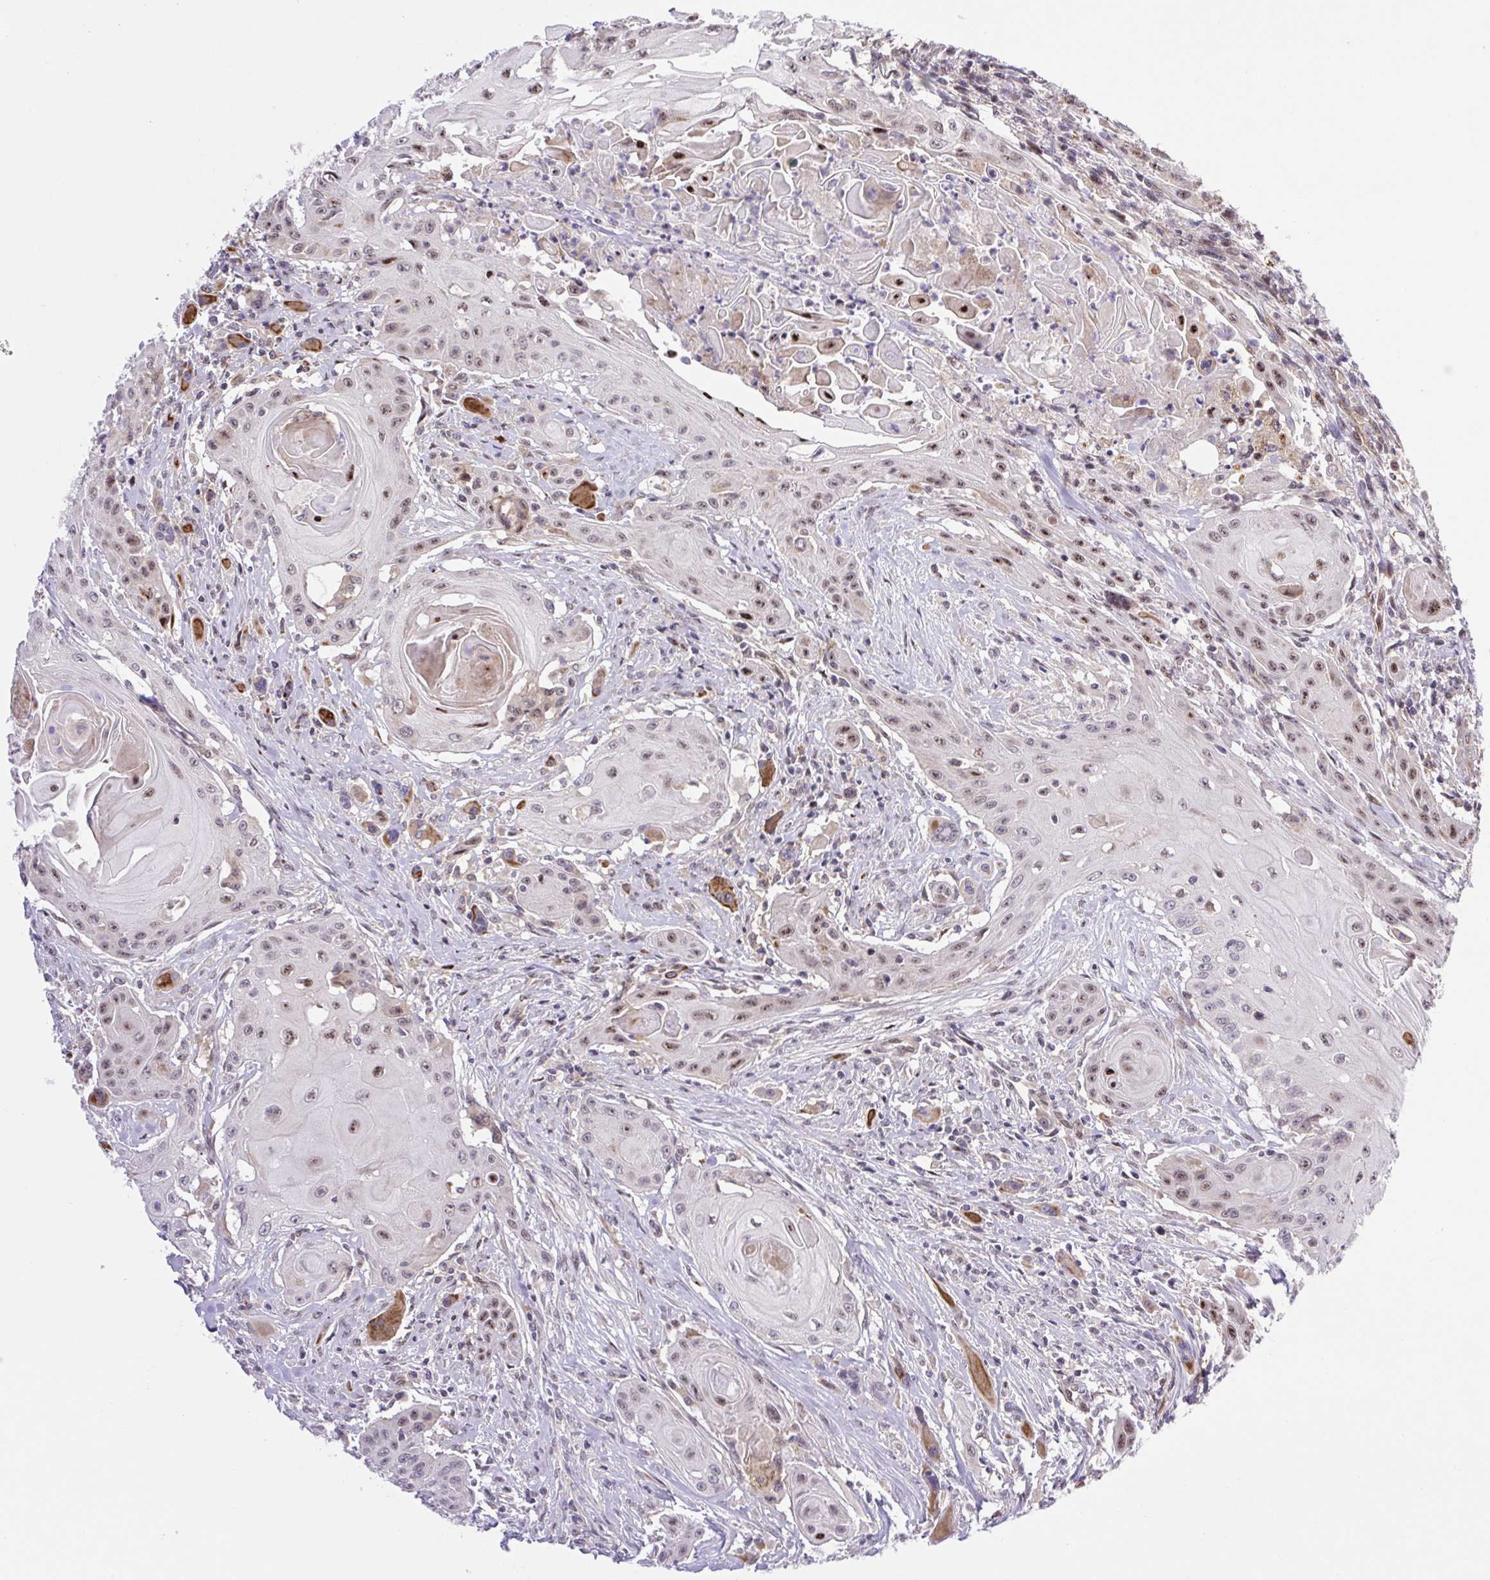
{"staining": {"intensity": "weak", "quantity": "25%-75%", "location": "nuclear"}, "tissue": "head and neck cancer", "cell_type": "Tumor cells", "image_type": "cancer", "snomed": [{"axis": "morphology", "description": "Squamous cell carcinoma, NOS"}, {"axis": "topography", "description": "Oral tissue"}, {"axis": "topography", "description": "Head-Neck"}, {"axis": "topography", "description": "Neck, NOS"}], "caption": "Weak nuclear positivity for a protein is seen in approximately 25%-75% of tumor cells of head and neck cancer using immunohistochemistry.", "gene": "ERG", "patient": {"sex": "female", "age": 55}}